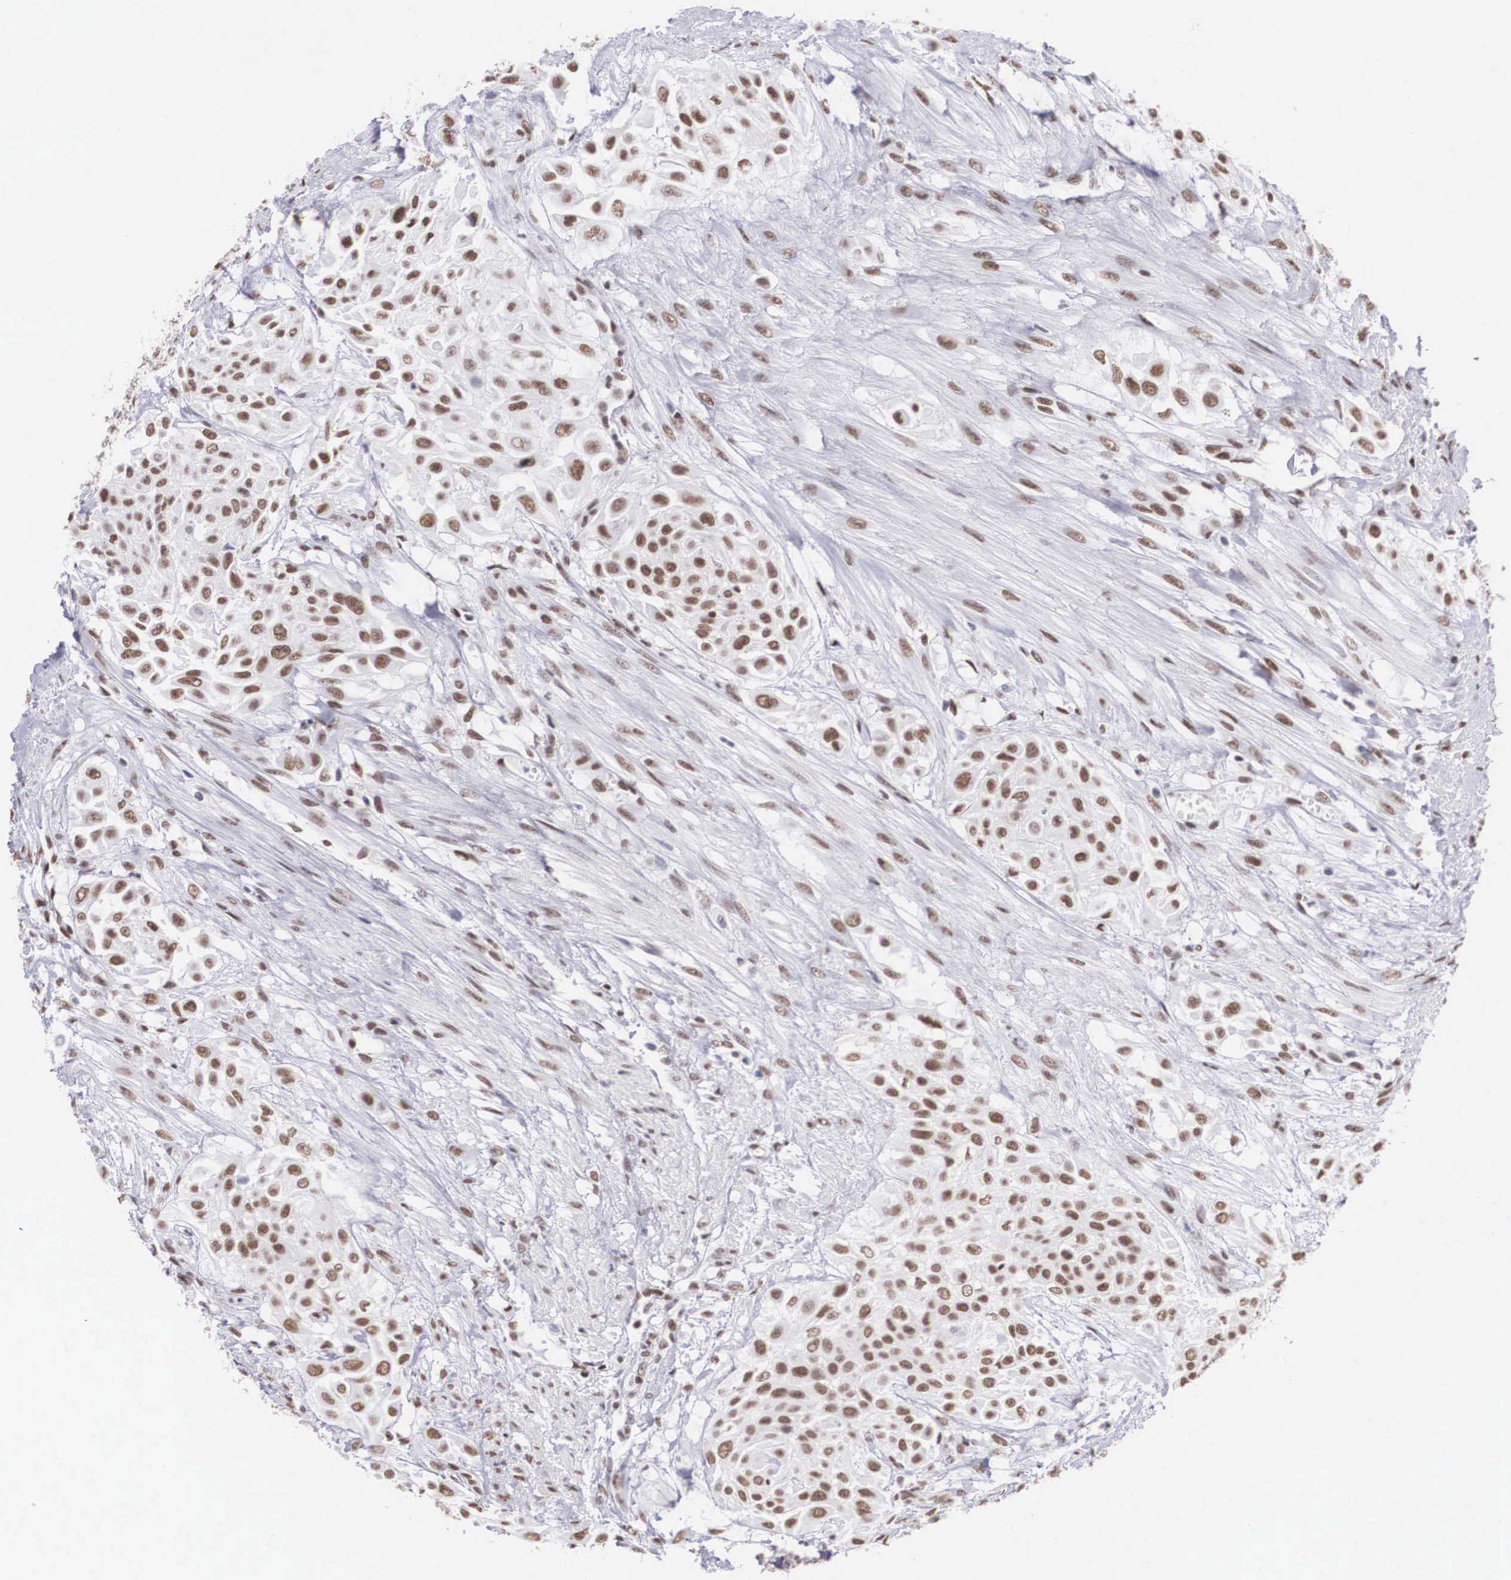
{"staining": {"intensity": "moderate", "quantity": "25%-75%", "location": "nuclear"}, "tissue": "urothelial cancer", "cell_type": "Tumor cells", "image_type": "cancer", "snomed": [{"axis": "morphology", "description": "Urothelial carcinoma, High grade"}, {"axis": "topography", "description": "Urinary bladder"}], "caption": "Tumor cells demonstrate moderate nuclear staining in approximately 25%-75% of cells in urothelial carcinoma (high-grade). (Stains: DAB (3,3'-diaminobenzidine) in brown, nuclei in blue, Microscopy: brightfield microscopy at high magnification).", "gene": "CSTF2", "patient": {"sex": "male", "age": 57}}